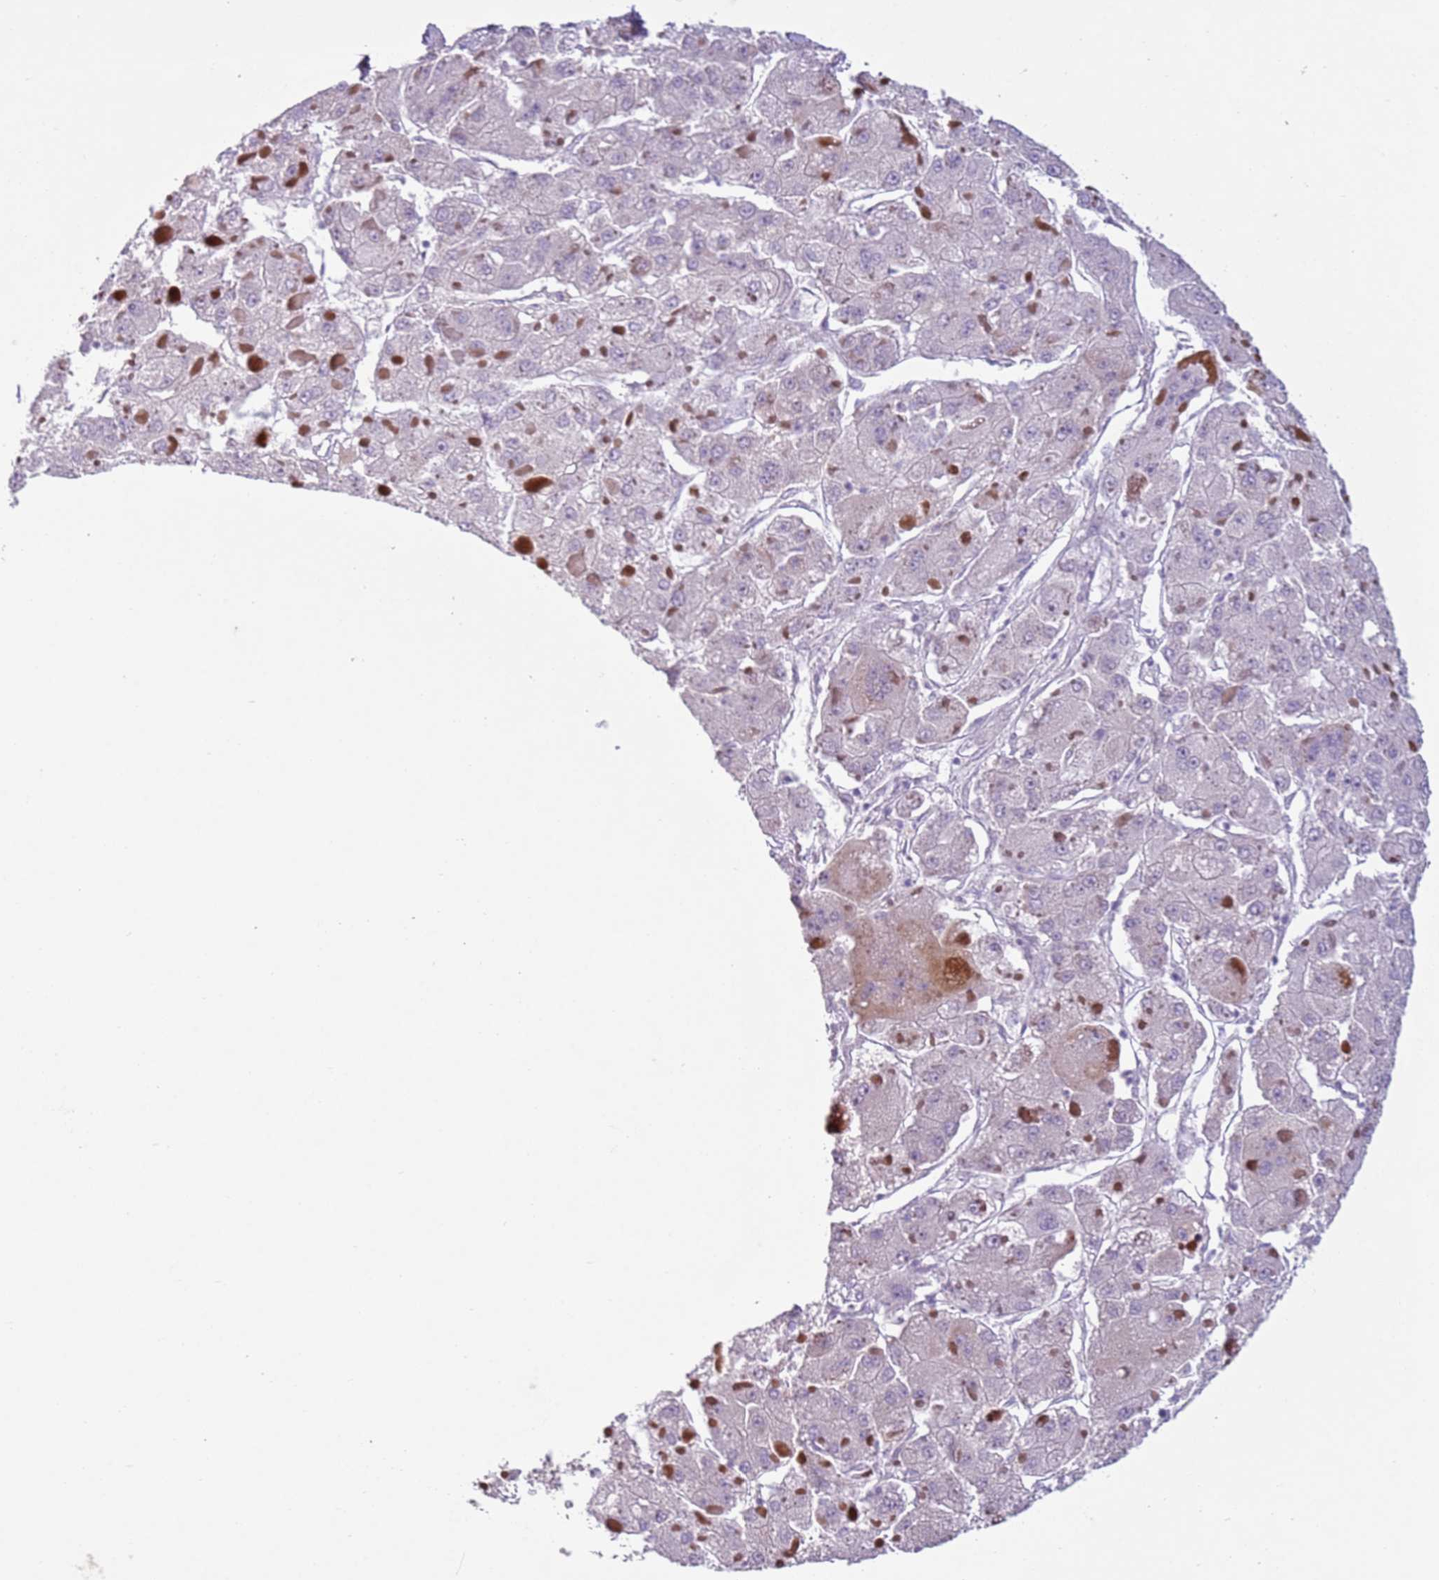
{"staining": {"intensity": "negative", "quantity": "none", "location": "none"}, "tissue": "liver cancer", "cell_type": "Tumor cells", "image_type": "cancer", "snomed": [{"axis": "morphology", "description": "Carcinoma, Hepatocellular, NOS"}, {"axis": "topography", "description": "Liver"}], "caption": "DAB immunohistochemical staining of human liver cancer exhibits no significant positivity in tumor cells. (DAB (3,3'-diaminobenzidine) immunohistochemistry (IHC) with hematoxylin counter stain).", "gene": "ZNF239", "patient": {"sex": "female", "age": 73}}